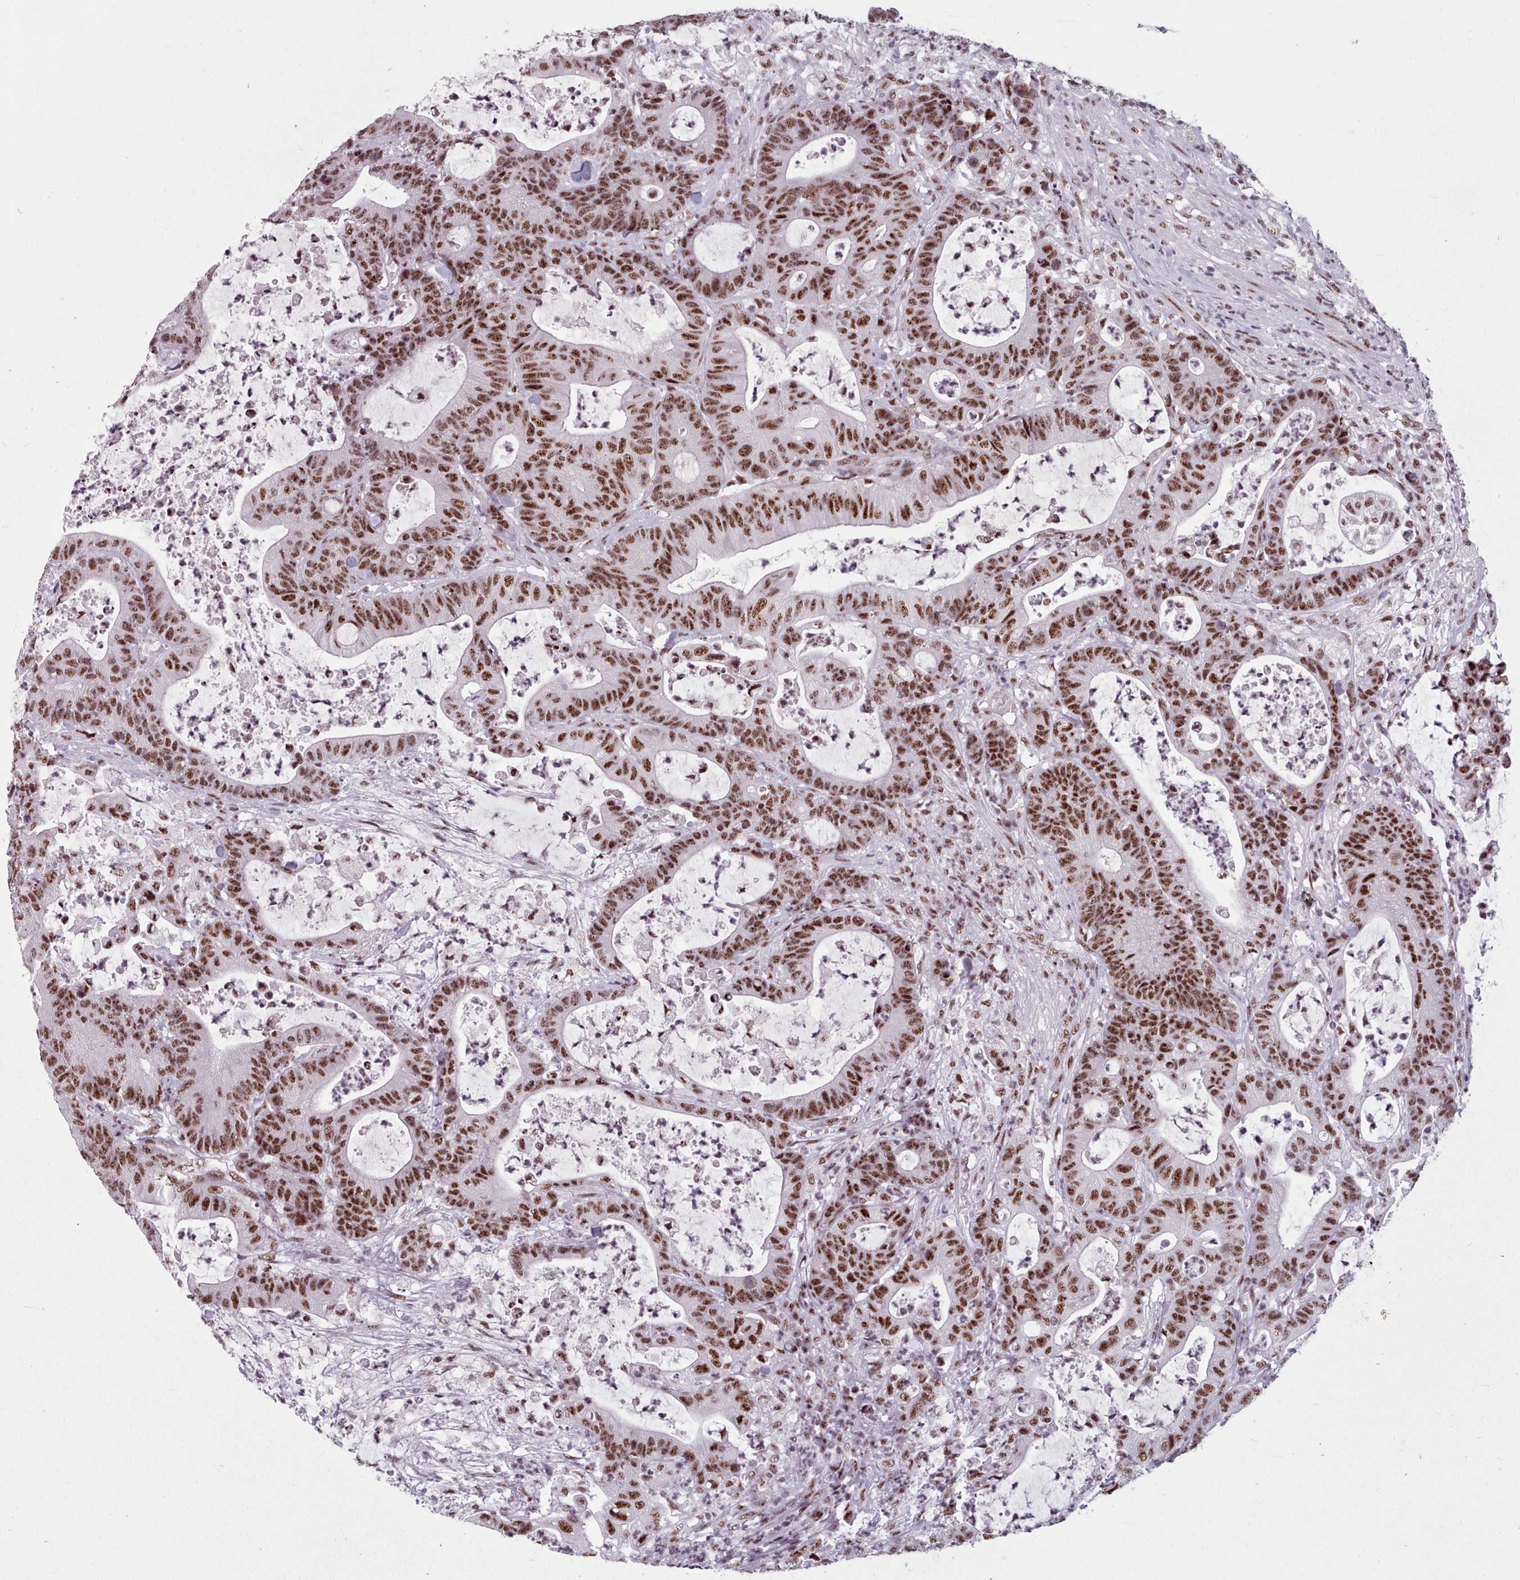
{"staining": {"intensity": "strong", "quantity": ">75%", "location": "nuclear"}, "tissue": "colorectal cancer", "cell_type": "Tumor cells", "image_type": "cancer", "snomed": [{"axis": "morphology", "description": "Adenocarcinoma, NOS"}, {"axis": "topography", "description": "Colon"}], "caption": "Approximately >75% of tumor cells in adenocarcinoma (colorectal) demonstrate strong nuclear protein expression as visualized by brown immunohistochemical staining.", "gene": "SRRM1", "patient": {"sex": "female", "age": 84}}